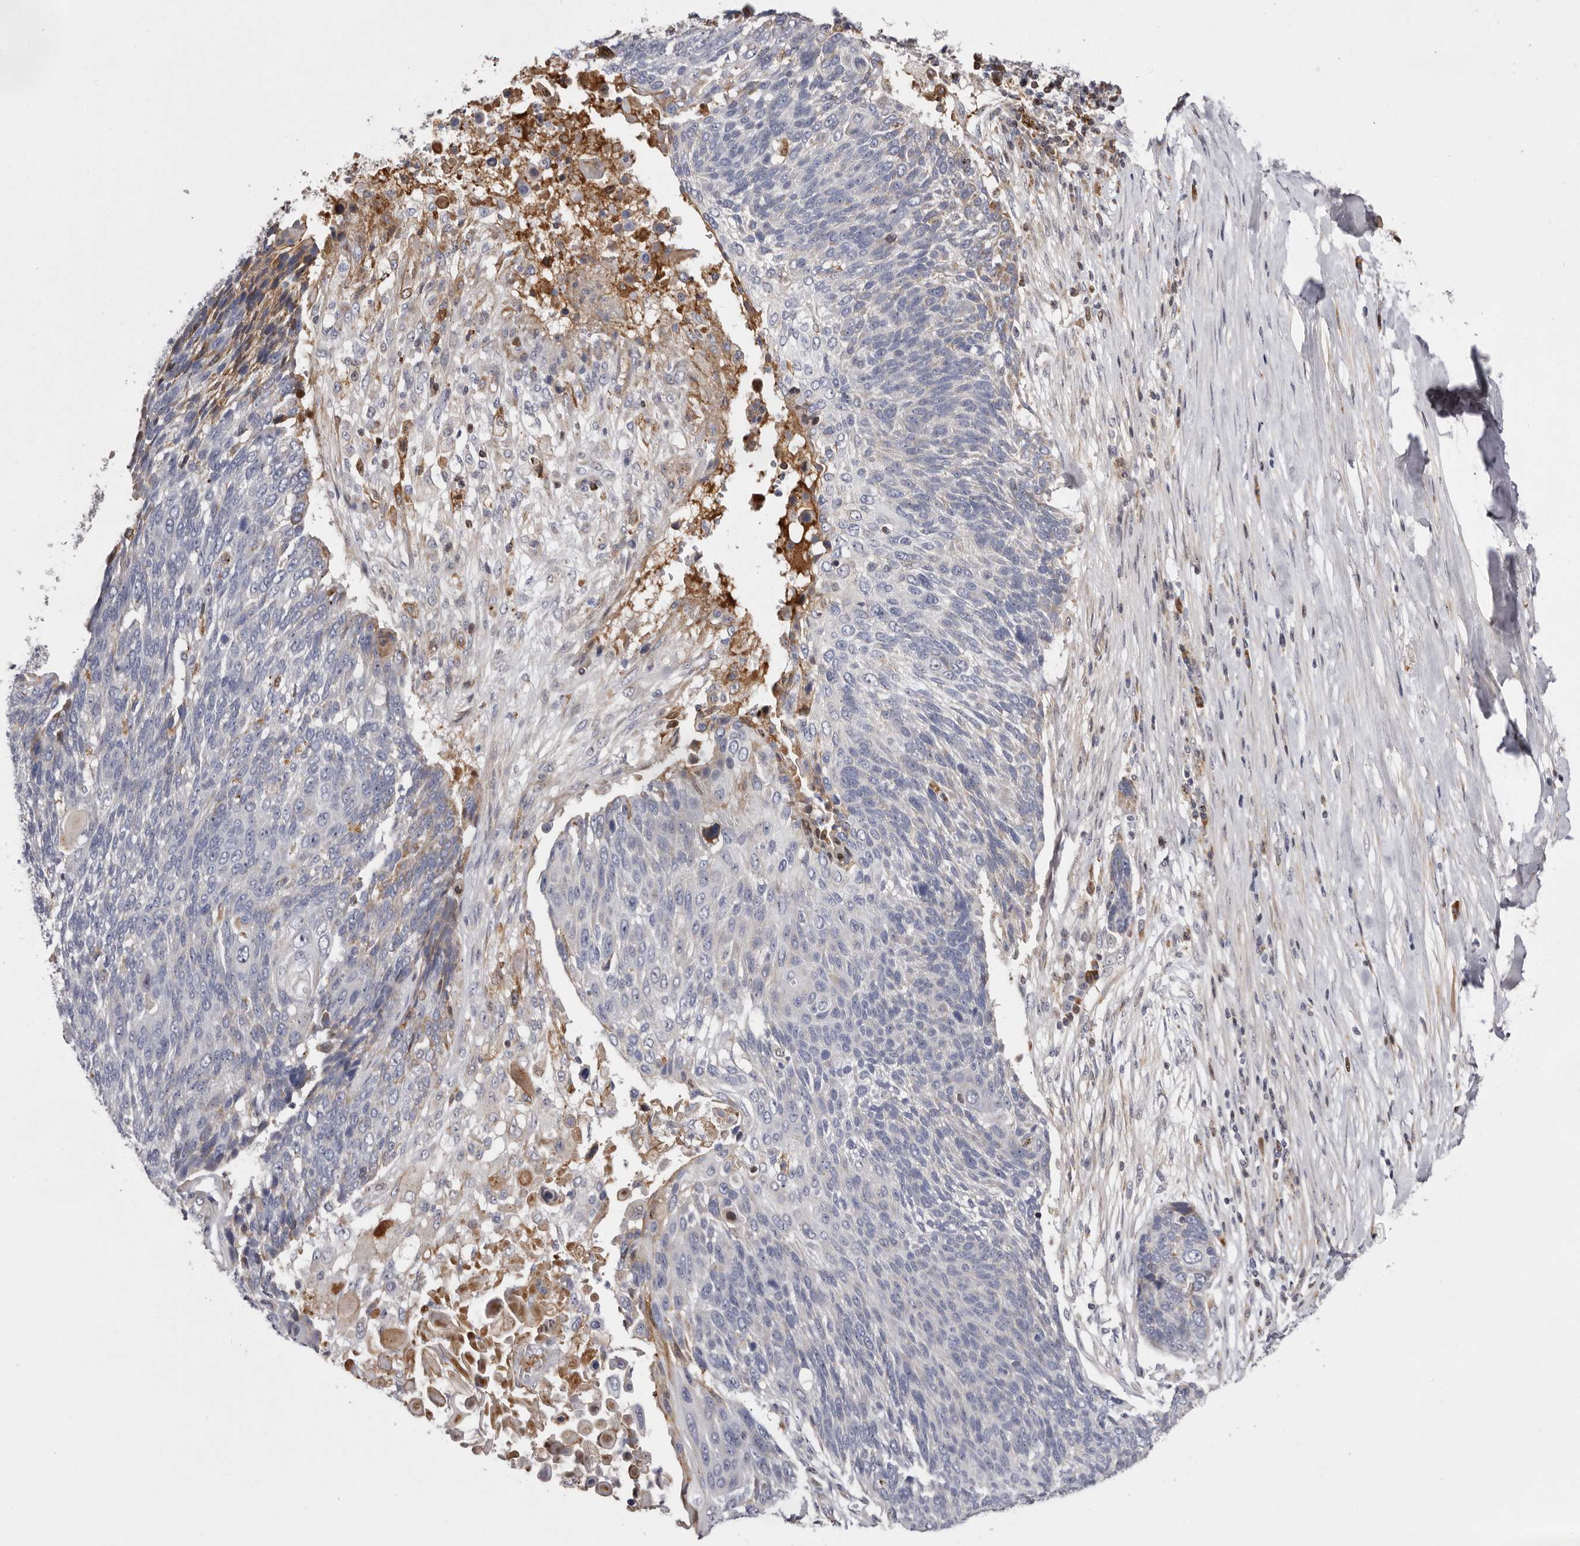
{"staining": {"intensity": "negative", "quantity": "none", "location": "none"}, "tissue": "lung cancer", "cell_type": "Tumor cells", "image_type": "cancer", "snomed": [{"axis": "morphology", "description": "Squamous cell carcinoma, NOS"}, {"axis": "topography", "description": "Lung"}], "caption": "DAB (3,3'-diaminobenzidine) immunohistochemical staining of lung squamous cell carcinoma demonstrates no significant positivity in tumor cells. (DAB (3,3'-diaminobenzidine) immunohistochemistry visualized using brightfield microscopy, high magnification).", "gene": "NUBPL", "patient": {"sex": "male", "age": 66}}